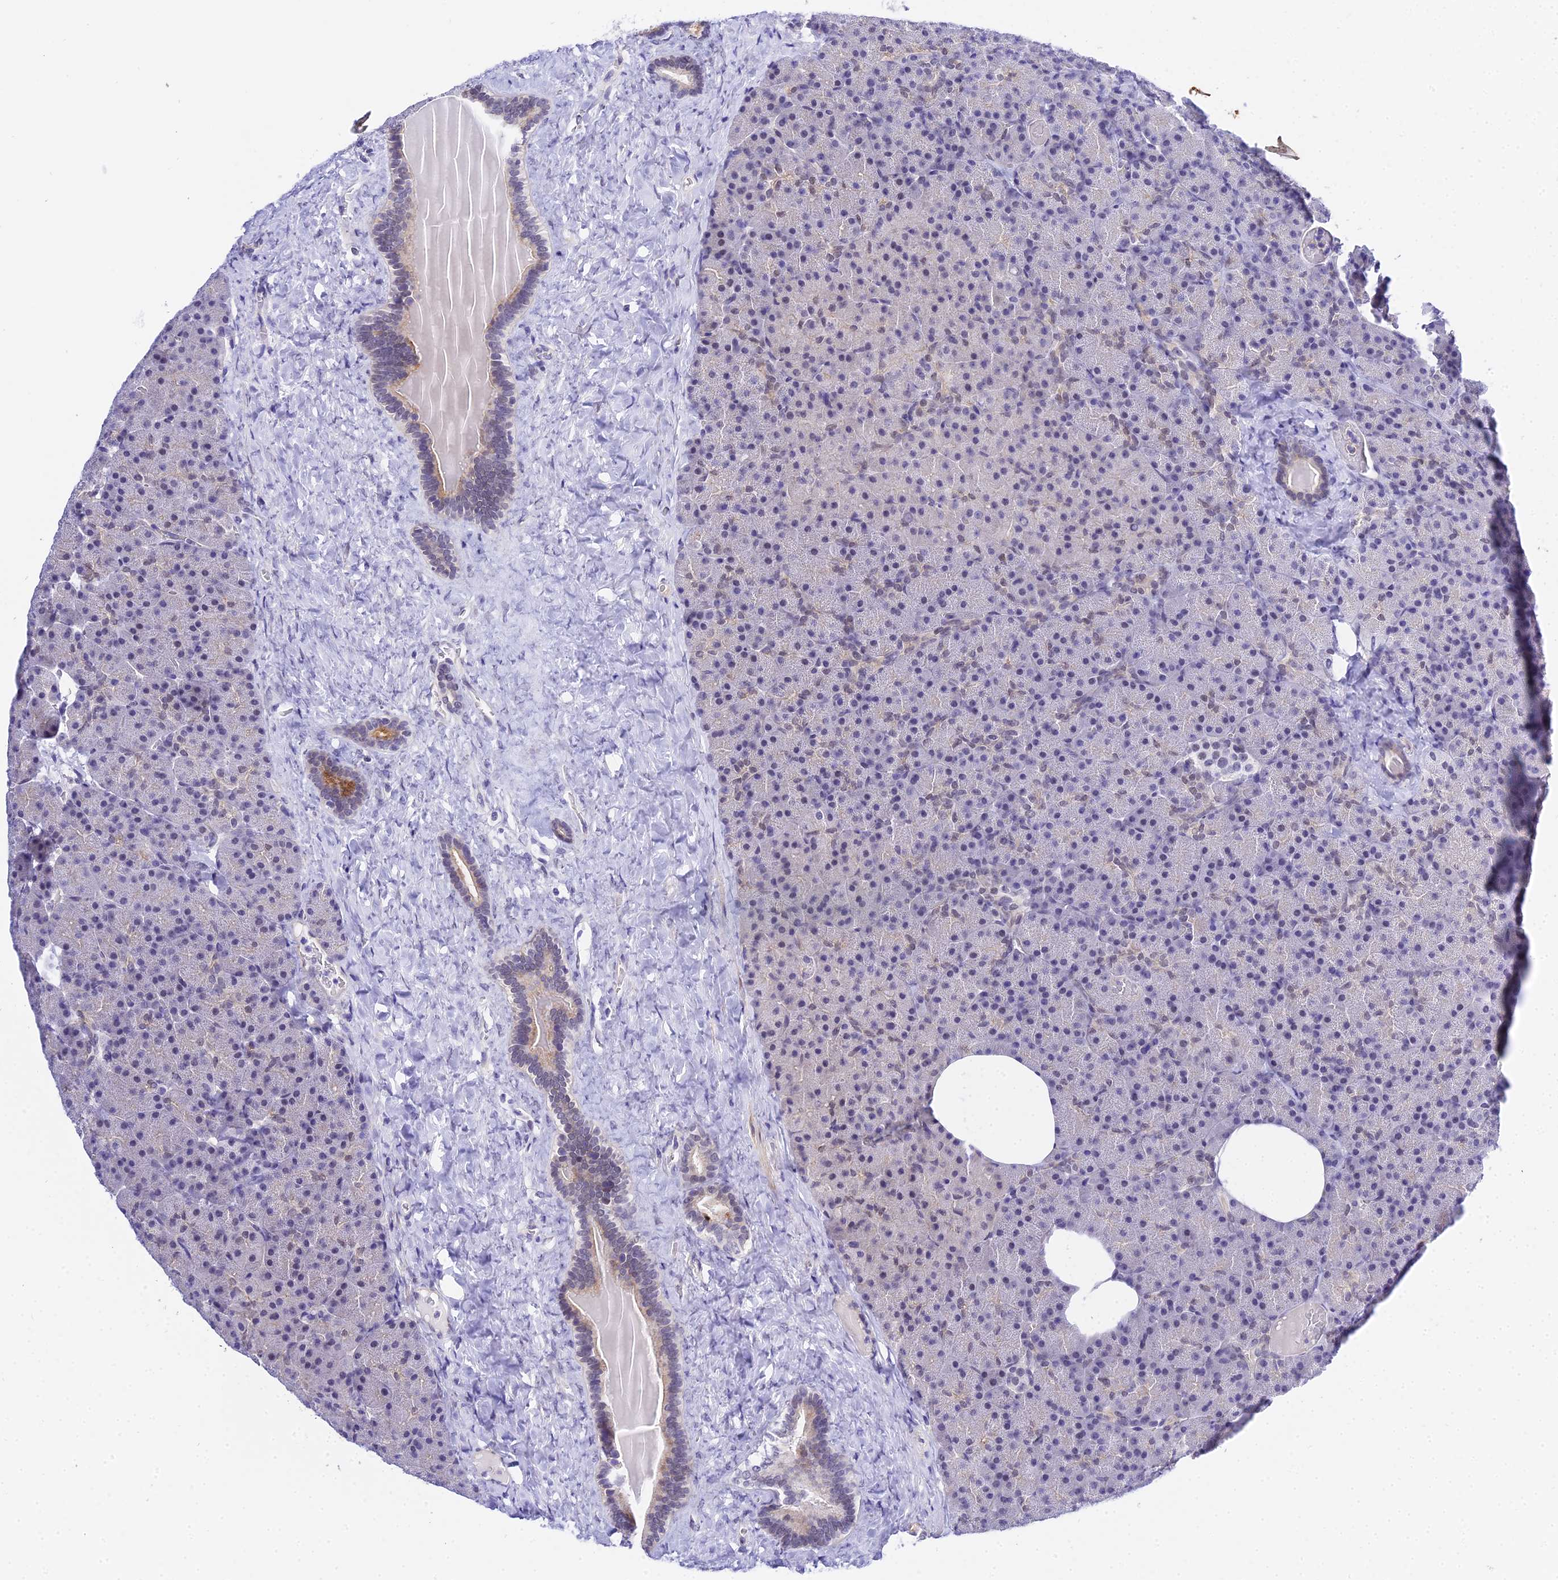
{"staining": {"intensity": "weak", "quantity": "<25%", "location": "nuclear"}, "tissue": "pancreas", "cell_type": "Exocrine glandular cells", "image_type": "normal", "snomed": [{"axis": "morphology", "description": "Normal tissue, NOS"}, {"axis": "morphology", "description": "Carcinoid, malignant, NOS"}, {"axis": "topography", "description": "Pancreas"}], "caption": "An immunohistochemistry (IHC) image of normal pancreas is shown. There is no staining in exocrine glandular cells of pancreas.", "gene": "ZNF628", "patient": {"sex": "female", "age": 35}}